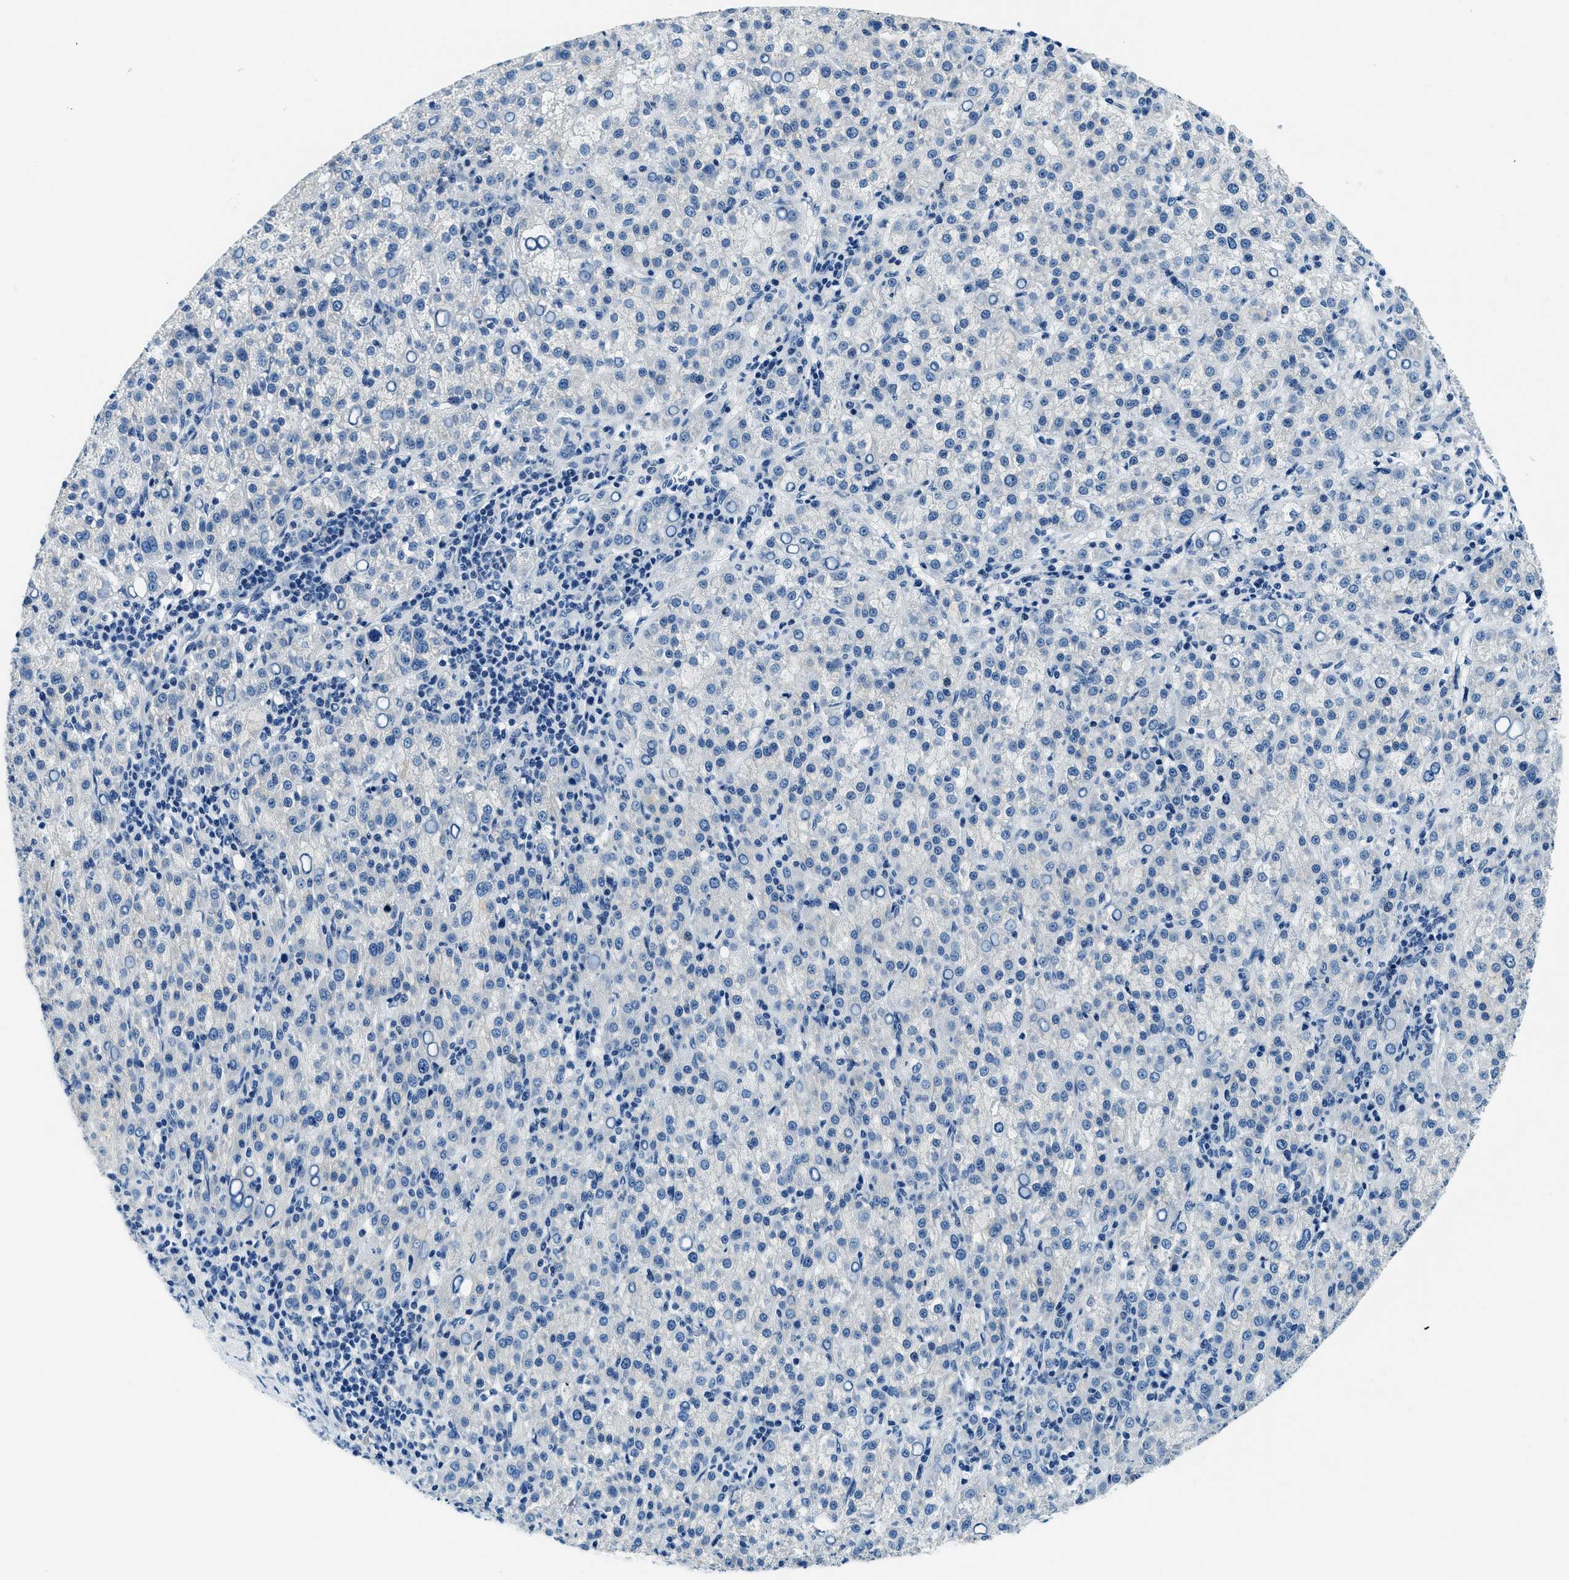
{"staining": {"intensity": "negative", "quantity": "none", "location": "none"}, "tissue": "liver cancer", "cell_type": "Tumor cells", "image_type": "cancer", "snomed": [{"axis": "morphology", "description": "Carcinoma, Hepatocellular, NOS"}, {"axis": "topography", "description": "Liver"}], "caption": "IHC micrograph of human hepatocellular carcinoma (liver) stained for a protein (brown), which demonstrates no positivity in tumor cells.", "gene": "UBAC2", "patient": {"sex": "female", "age": 58}}